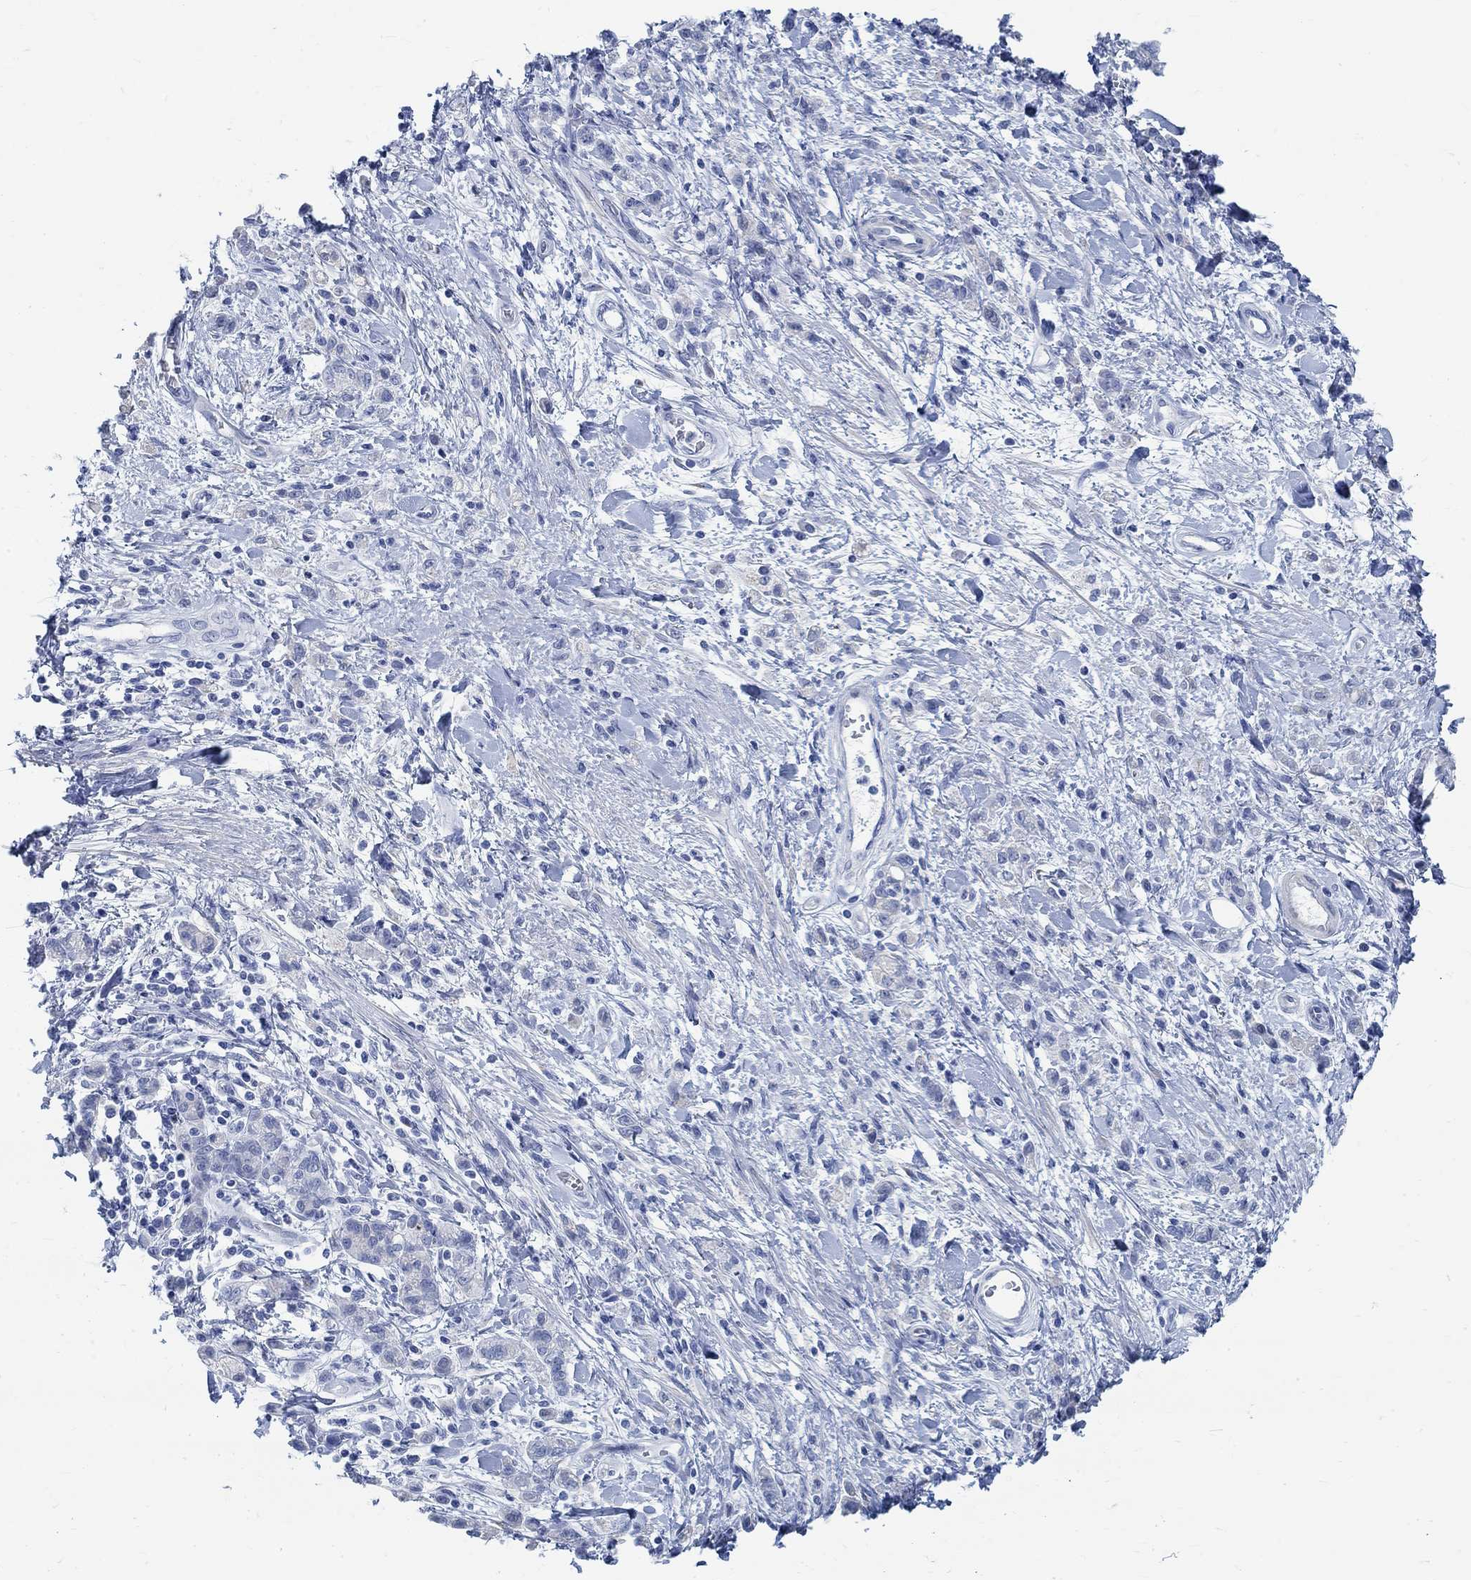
{"staining": {"intensity": "negative", "quantity": "none", "location": "none"}, "tissue": "stomach cancer", "cell_type": "Tumor cells", "image_type": "cancer", "snomed": [{"axis": "morphology", "description": "Adenocarcinoma, NOS"}, {"axis": "topography", "description": "Stomach"}], "caption": "The immunohistochemistry photomicrograph has no significant positivity in tumor cells of adenocarcinoma (stomach) tissue.", "gene": "RBM20", "patient": {"sex": "male", "age": 77}}